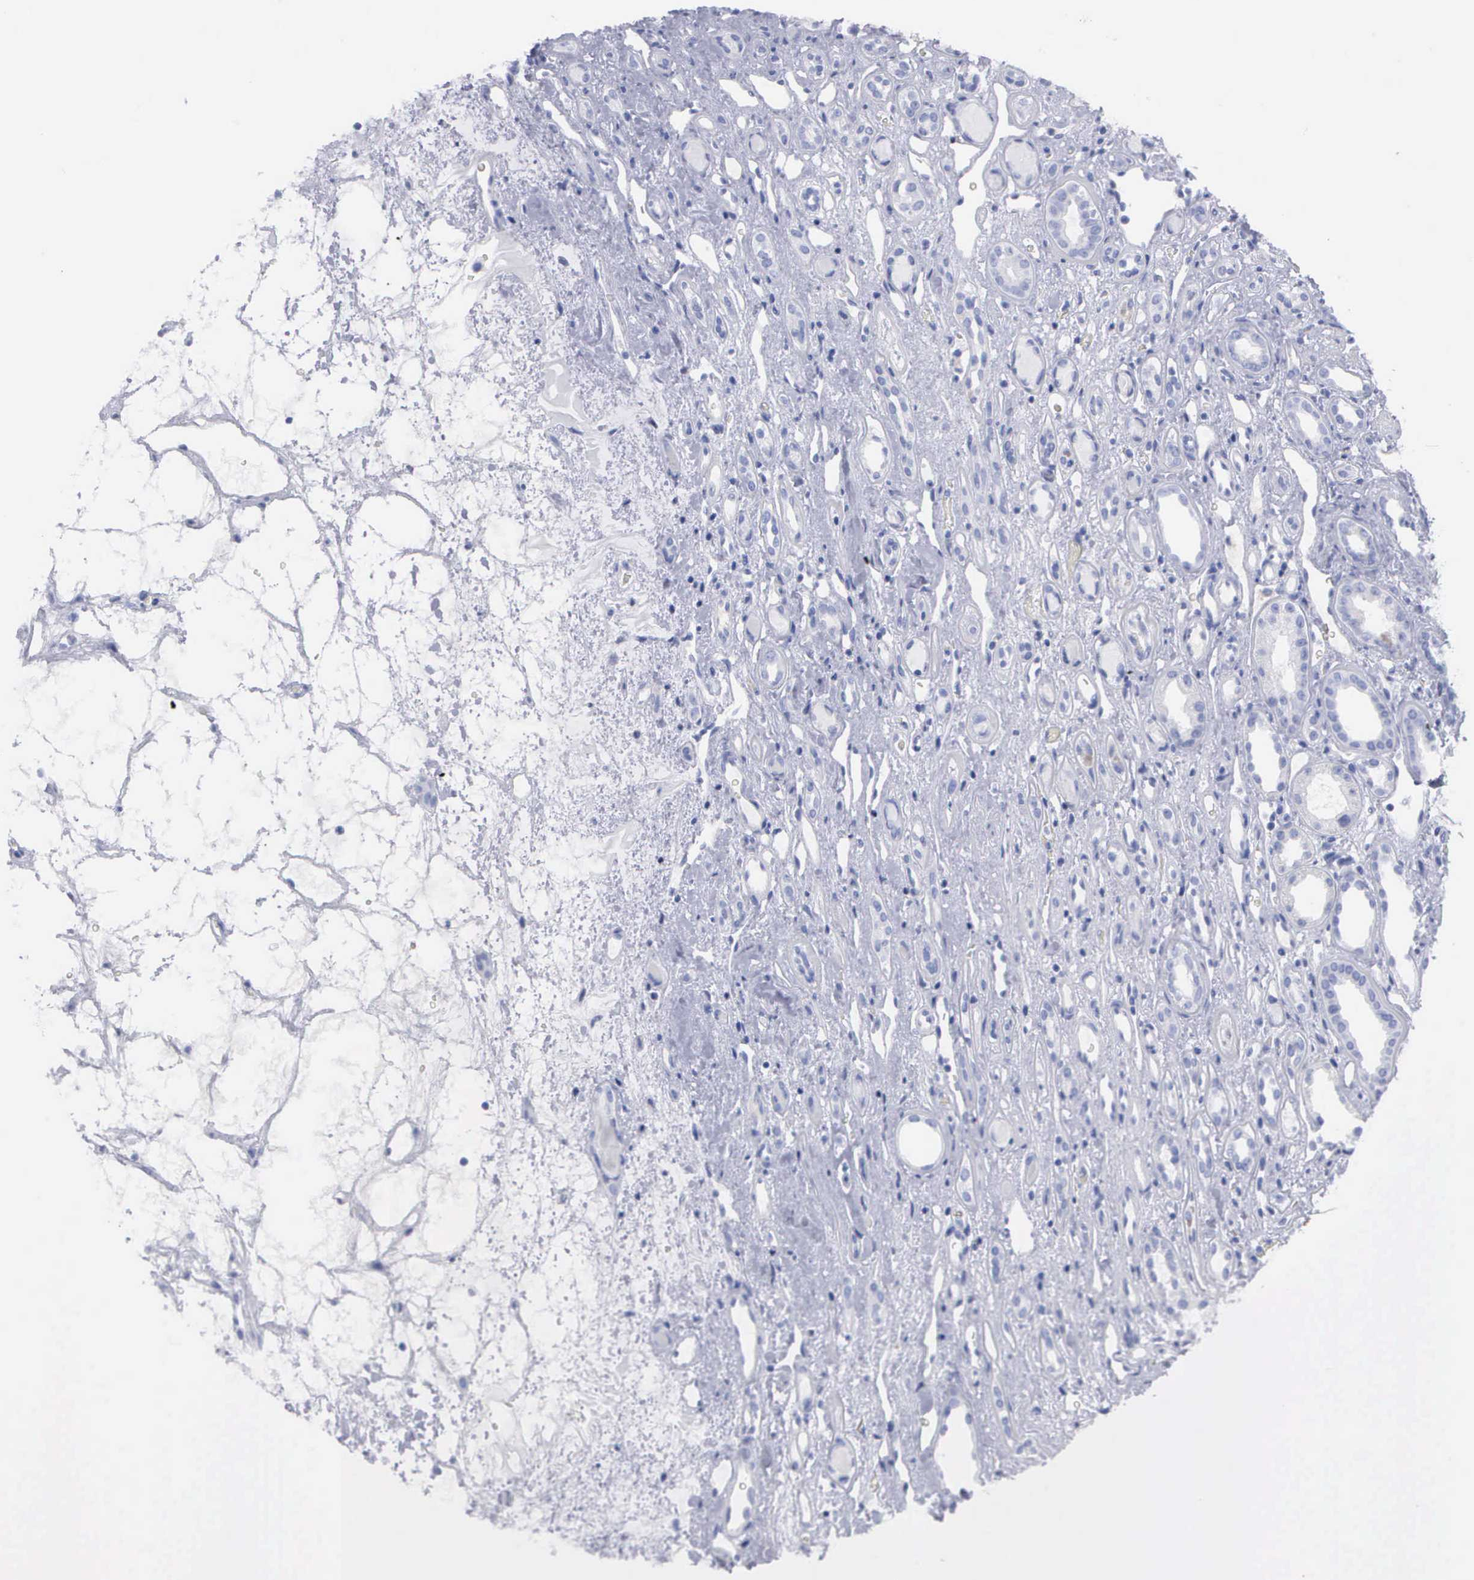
{"staining": {"intensity": "negative", "quantity": "none", "location": "none"}, "tissue": "renal cancer", "cell_type": "Tumor cells", "image_type": "cancer", "snomed": [{"axis": "morphology", "description": "Adenocarcinoma, NOS"}, {"axis": "topography", "description": "Kidney"}], "caption": "IHC photomicrograph of neoplastic tissue: human renal cancer (adenocarcinoma) stained with DAB (3,3'-diaminobenzidine) shows no significant protein positivity in tumor cells. Brightfield microscopy of IHC stained with DAB (brown) and hematoxylin (blue), captured at high magnification.", "gene": "CYP19A1", "patient": {"sex": "female", "age": 60}}